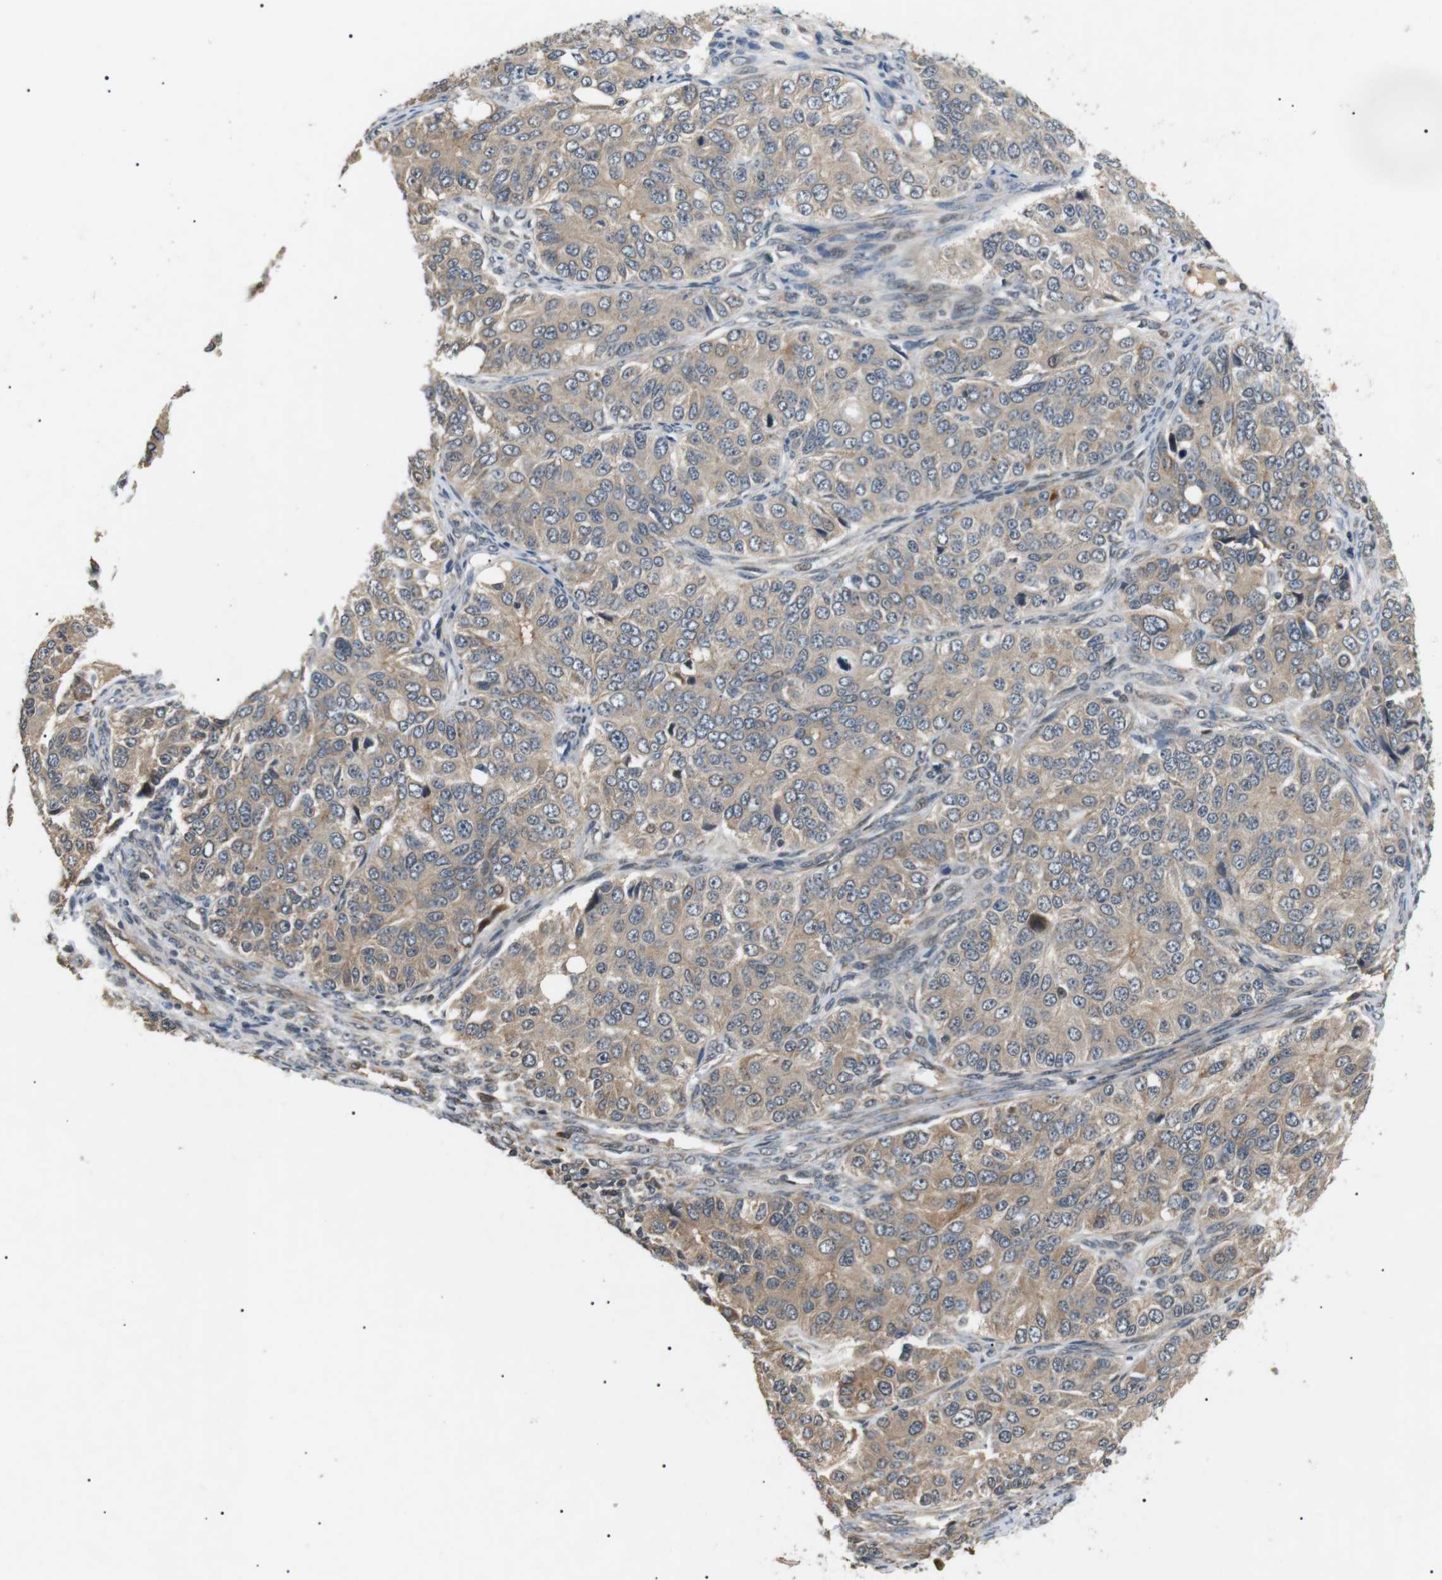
{"staining": {"intensity": "weak", "quantity": ">75%", "location": "cytoplasmic/membranous"}, "tissue": "ovarian cancer", "cell_type": "Tumor cells", "image_type": "cancer", "snomed": [{"axis": "morphology", "description": "Carcinoma, endometroid"}, {"axis": "topography", "description": "Ovary"}], "caption": "Immunohistochemical staining of human endometroid carcinoma (ovarian) shows low levels of weak cytoplasmic/membranous positivity in about >75% of tumor cells.", "gene": "HSPA13", "patient": {"sex": "female", "age": 51}}